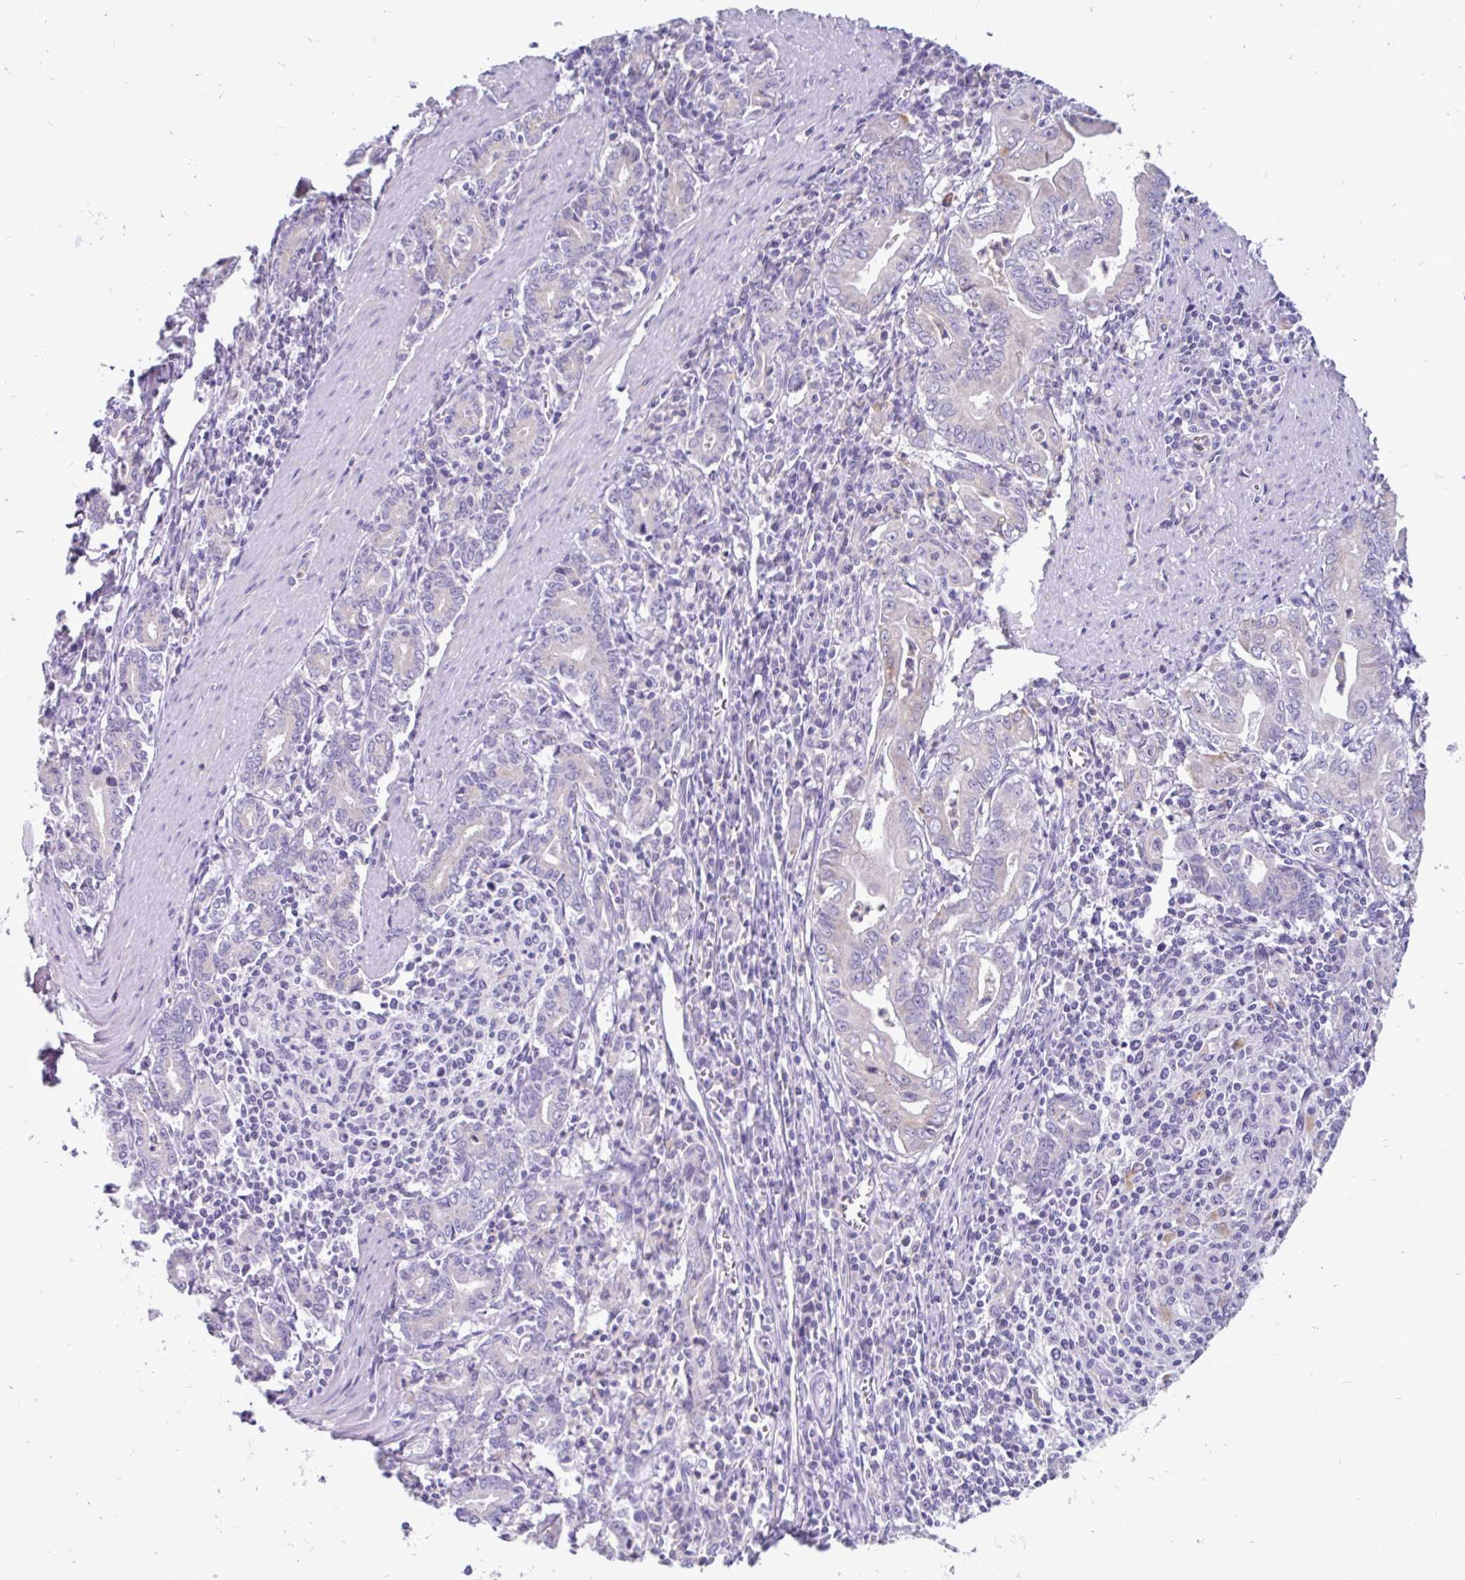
{"staining": {"intensity": "negative", "quantity": "none", "location": "none"}, "tissue": "stomach cancer", "cell_type": "Tumor cells", "image_type": "cancer", "snomed": [{"axis": "morphology", "description": "Adenocarcinoma, NOS"}, {"axis": "topography", "description": "Stomach, upper"}], "caption": "Human stomach cancer stained for a protein using IHC reveals no expression in tumor cells.", "gene": "INTS5", "patient": {"sex": "female", "age": 79}}